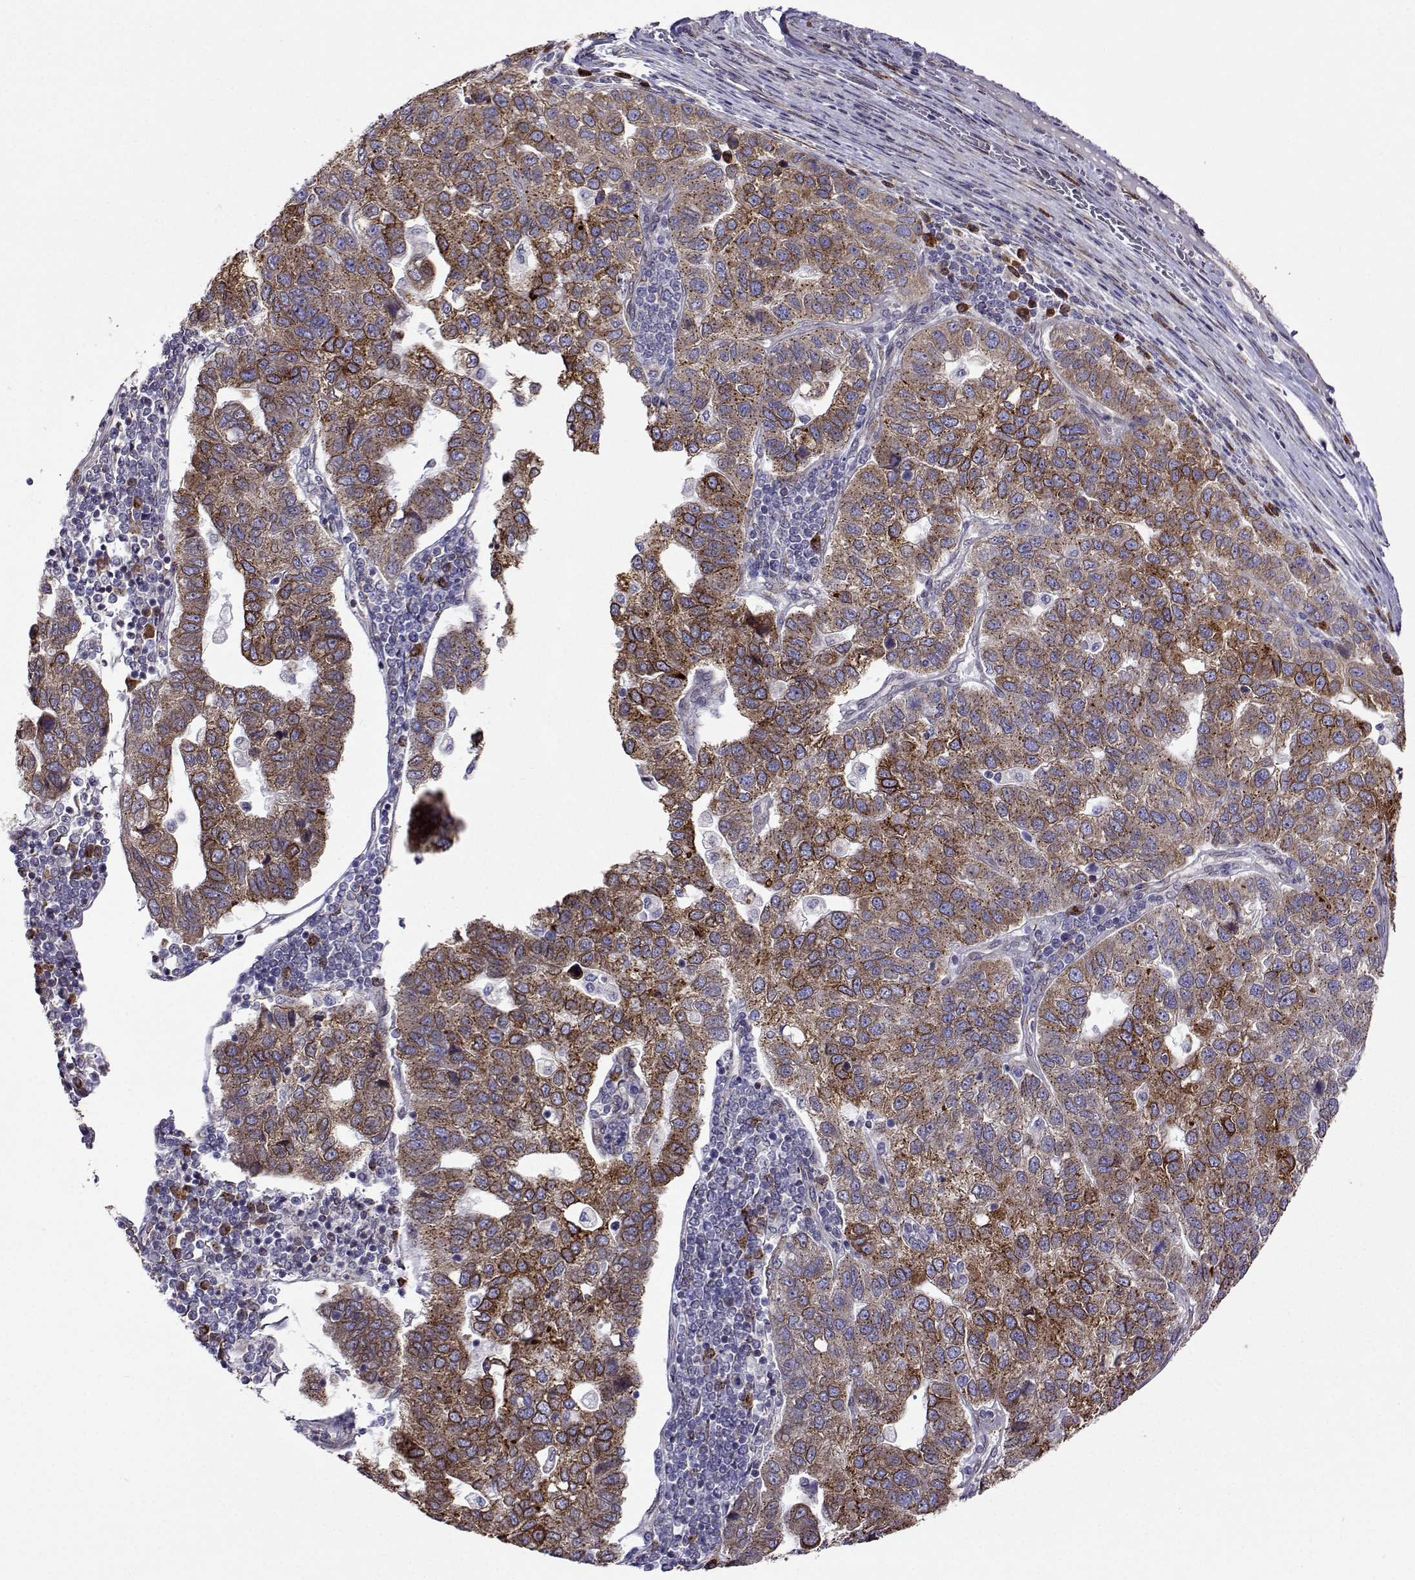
{"staining": {"intensity": "moderate", "quantity": "25%-75%", "location": "cytoplasmic/membranous"}, "tissue": "pancreatic cancer", "cell_type": "Tumor cells", "image_type": "cancer", "snomed": [{"axis": "morphology", "description": "Adenocarcinoma, NOS"}, {"axis": "topography", "description": "Pancreas"}], "caption": "A brown stain labels moderate cytoplasmic/membranous positivity of a protein in adenocarcinoma (pancreatic) tumor cells. Nuclei are stained in blue.", "gene": "PGRMC2", "patient": {"sex": "female", "age": 61}}